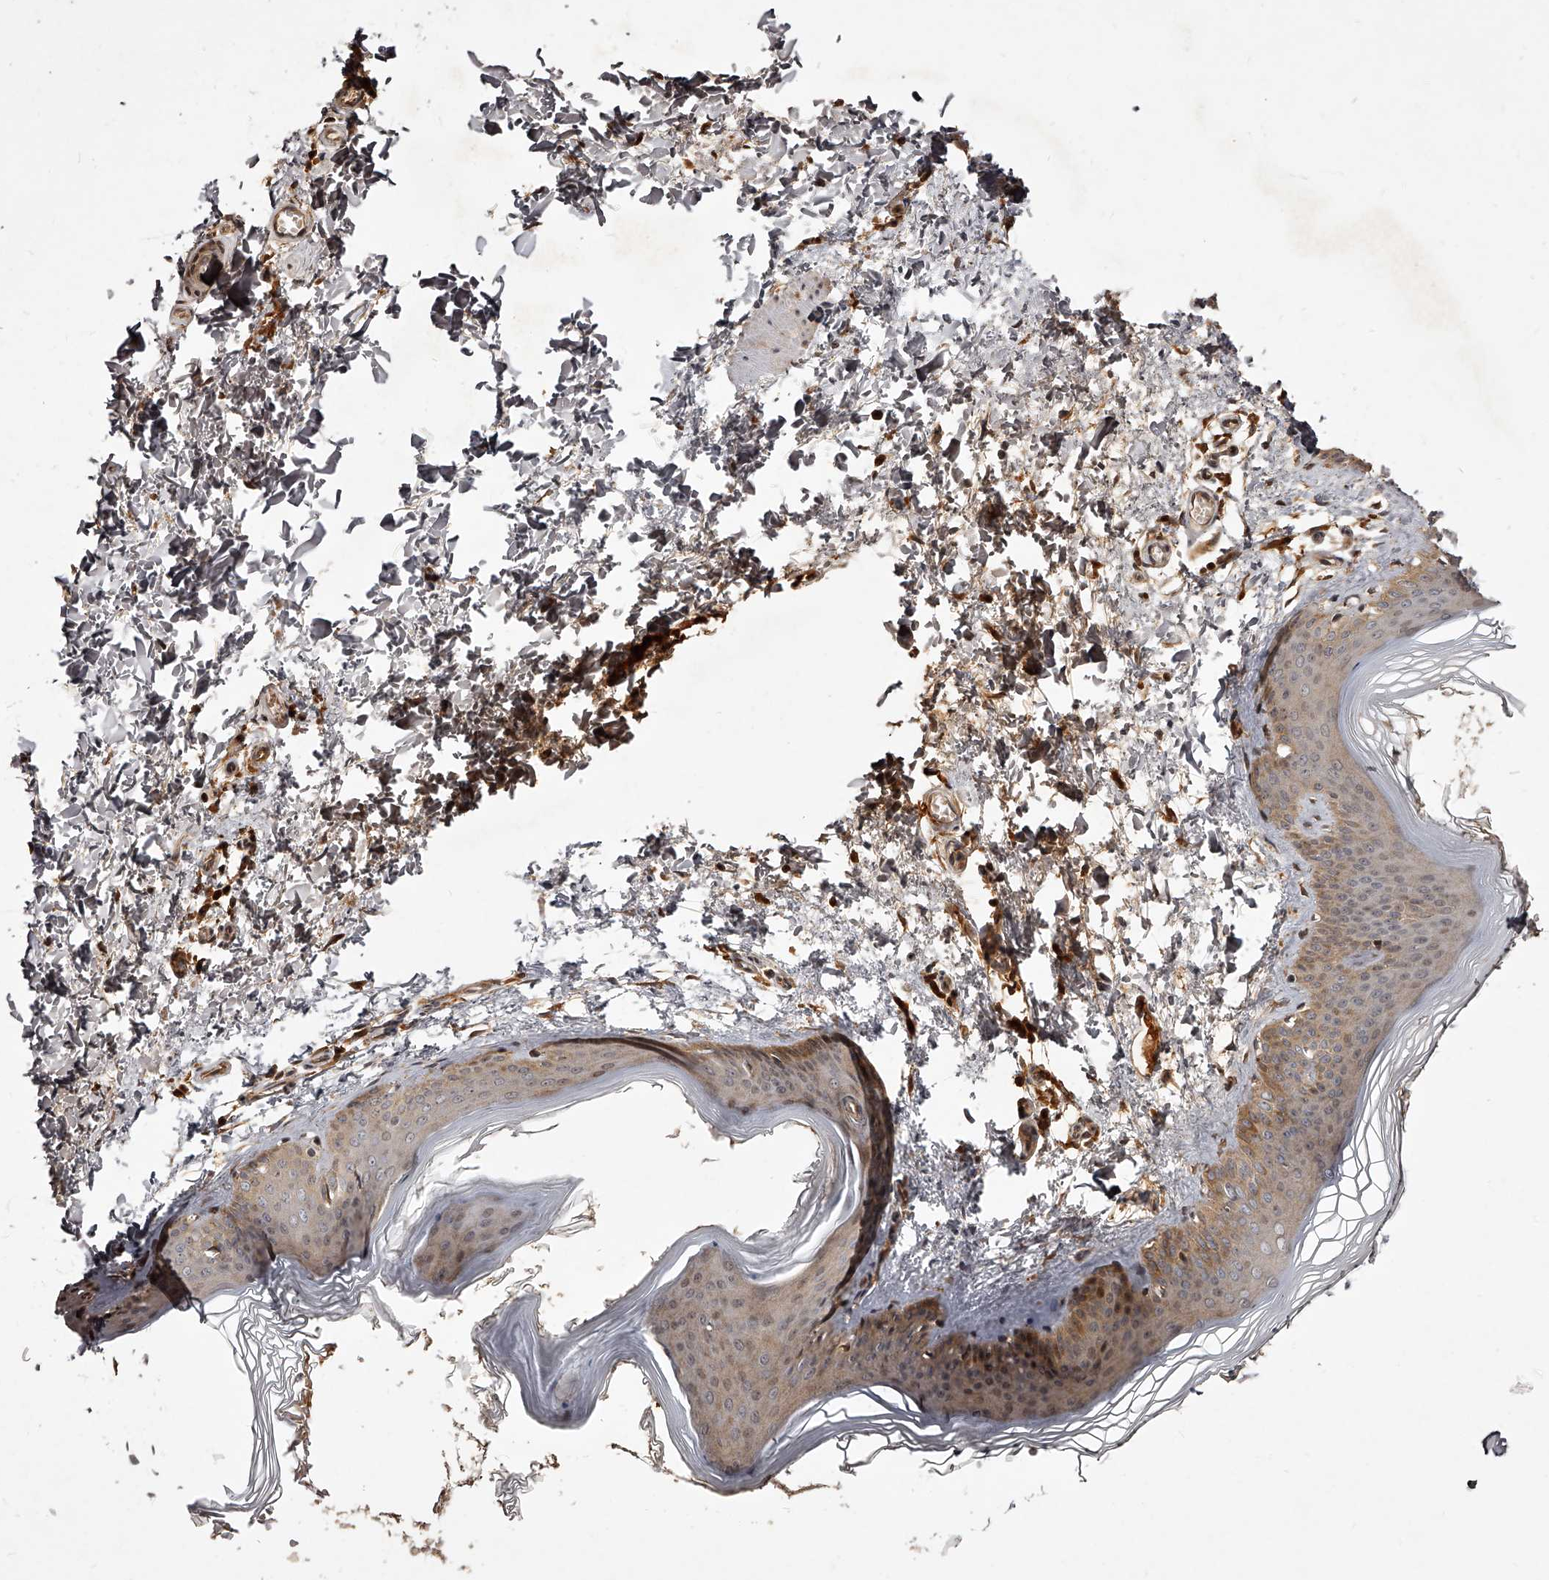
{"staining": {"intensity": "strong", "quantity": ">75%", "location": "cytoplasmic/membranous"}, "tissue": "skin", "cell_type": "Fibroblasts", "image_type": "normal", "snomed": [{"axis": "morphology", "description": "Normal tissue, NOS"}, {"axis": "topography", "description": "Skin"}], "caption": "The immunohistochemical stain labels strong cytoplasmic/membranous staining in fibroblasts of benign skin. (Stains: DAB (3,3'-diaminobenzidine) in brown, nuclei in blue, Microscopy: brightfield microscopy at high magnification).", "gene": "CRYZL1", "patient": {"sex": "female", "age": 27}}